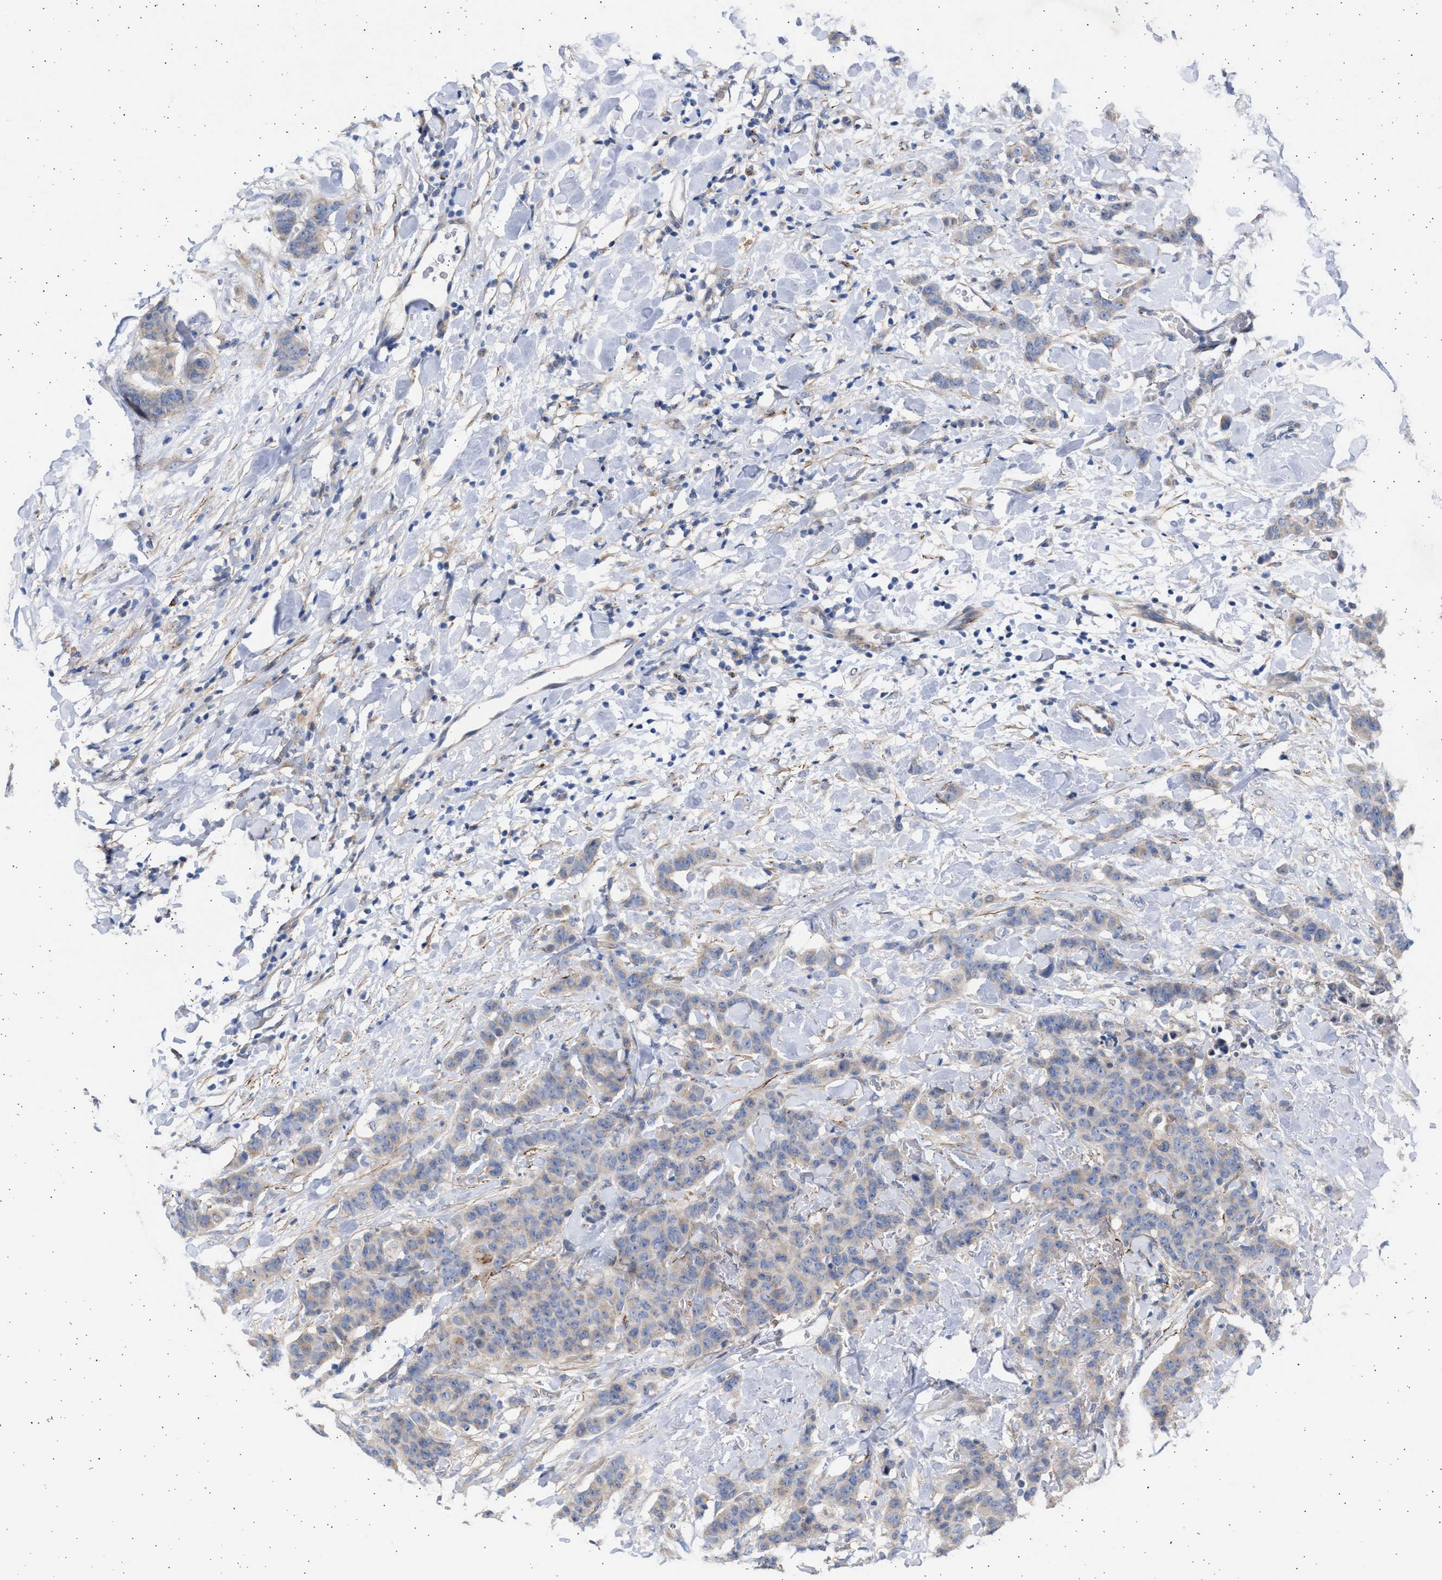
{"staining": {"intensity": "negative", "quantity": "none", "location": "none"}, "tissue": "breast cancer", "cell_type": "Tumor cells", "image_type": "cancer", "snomed": [{"axis": "morphology", "description": "Normal tissue, NOS"}, {"axis": "morphology", "description": "Duct carcinoma"}, {"axis": "topography", "description": "Breast"}], "caption": "Tumor cells are negative for brown protein staining in breast cancer (infiltrating ductal carcinoma).", "gene": "NBR1", "patient": {"sex": "female", "age": 40}}